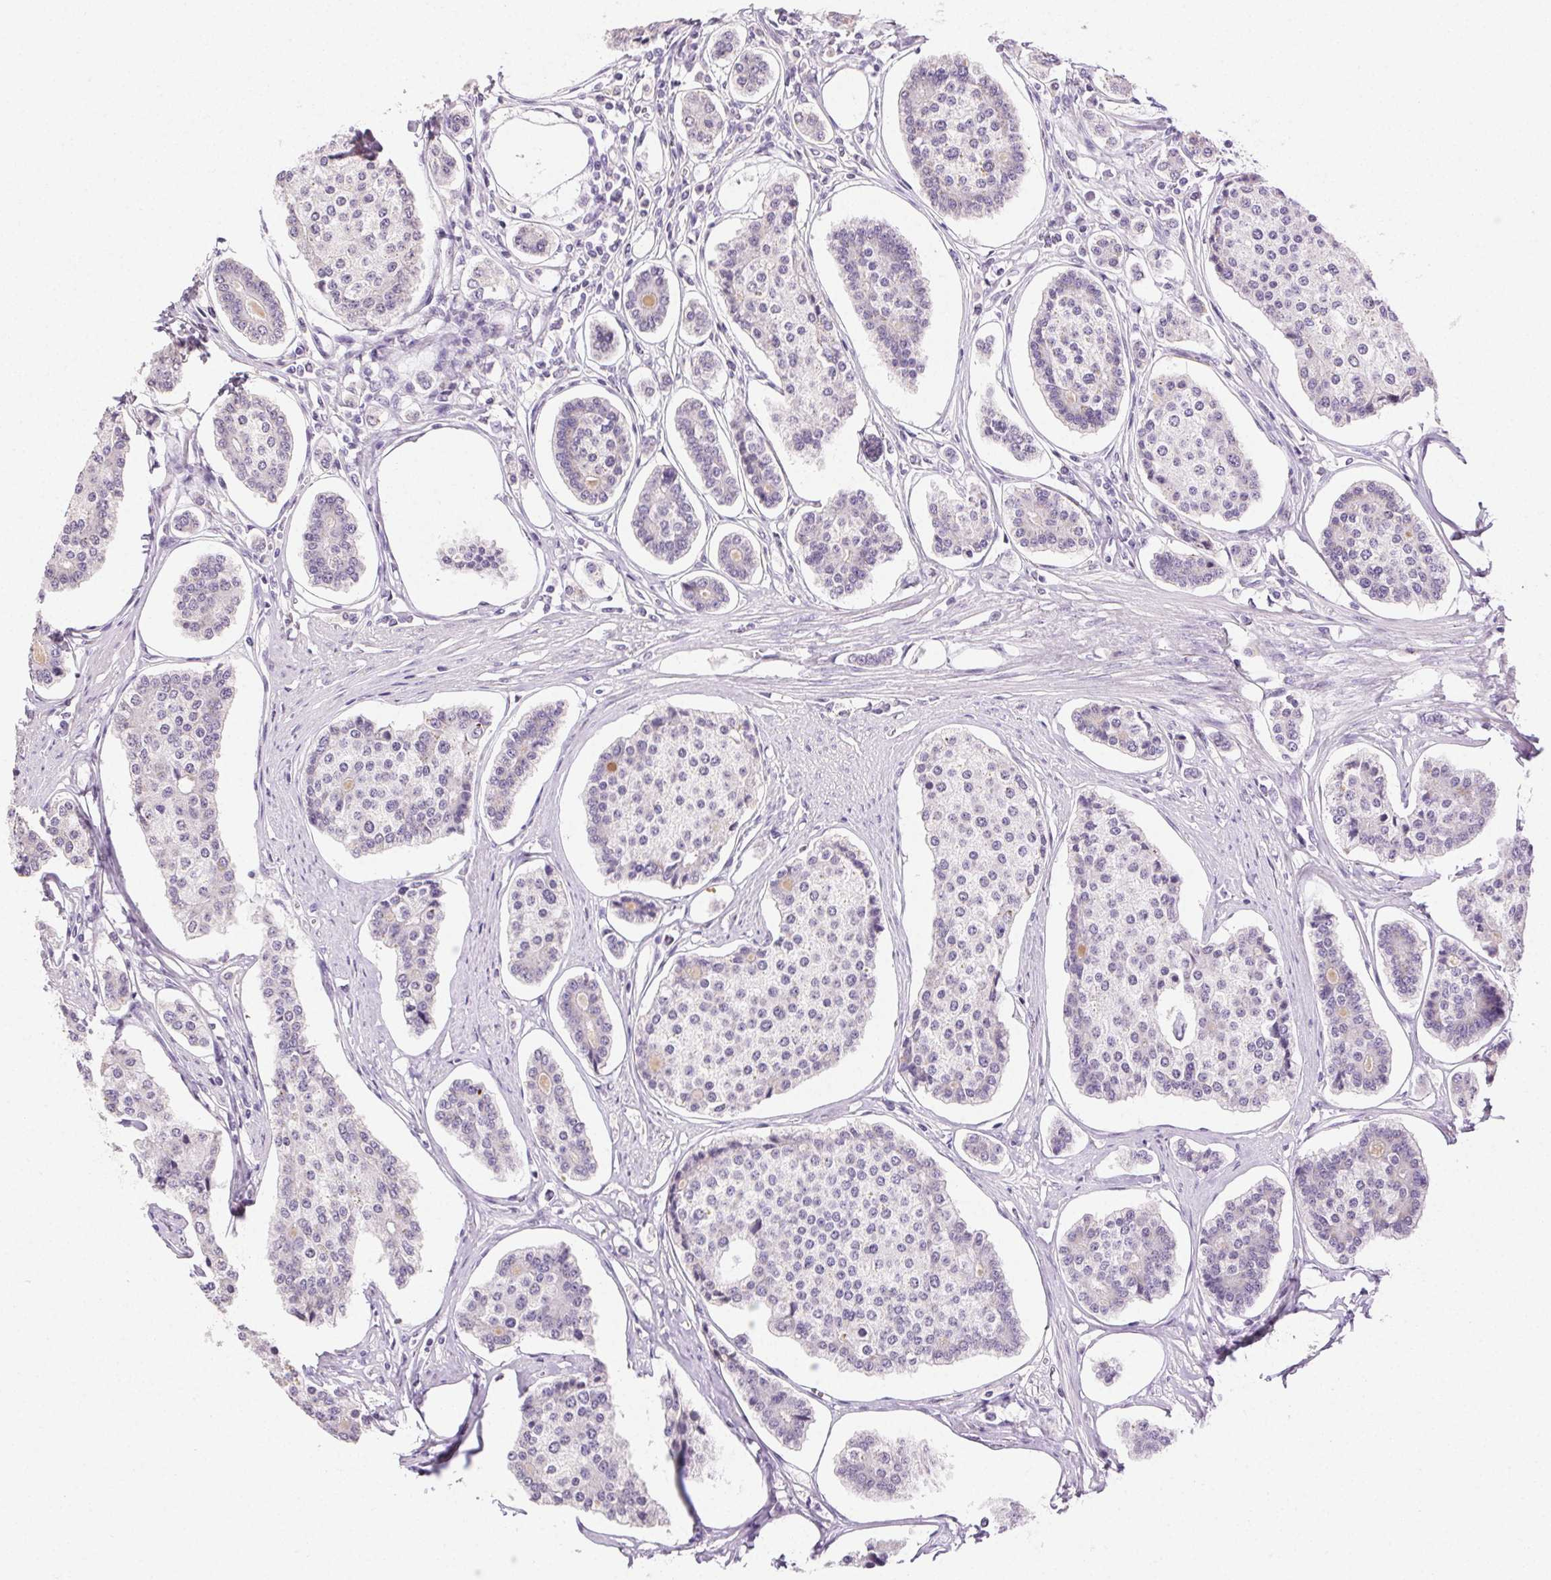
{"staining": {"intensity": "negative", "quantity": "none", "location": "none"}, "tissue": "carcinoid", "cell_type": "Tumor cells", "image_type": "cancer", "snomed": [{"axis": "morphology", "description": "Carcinoid, malignant, NOS"}, {"axis": "topography", "description": "Small intestine"}], "caption": "Immunohistochemical staining of carcinoid reveals no significant expression in tumor cells. The staining was performed using DAB (3,3'-diaminobenzidine) to visualize the protein expression in brown, while the nuclei were stained in blue with hematoxylin (Magnification: 20x).", "gene": "CLDN10", "patient": {"sex": "female", "age": 65}}